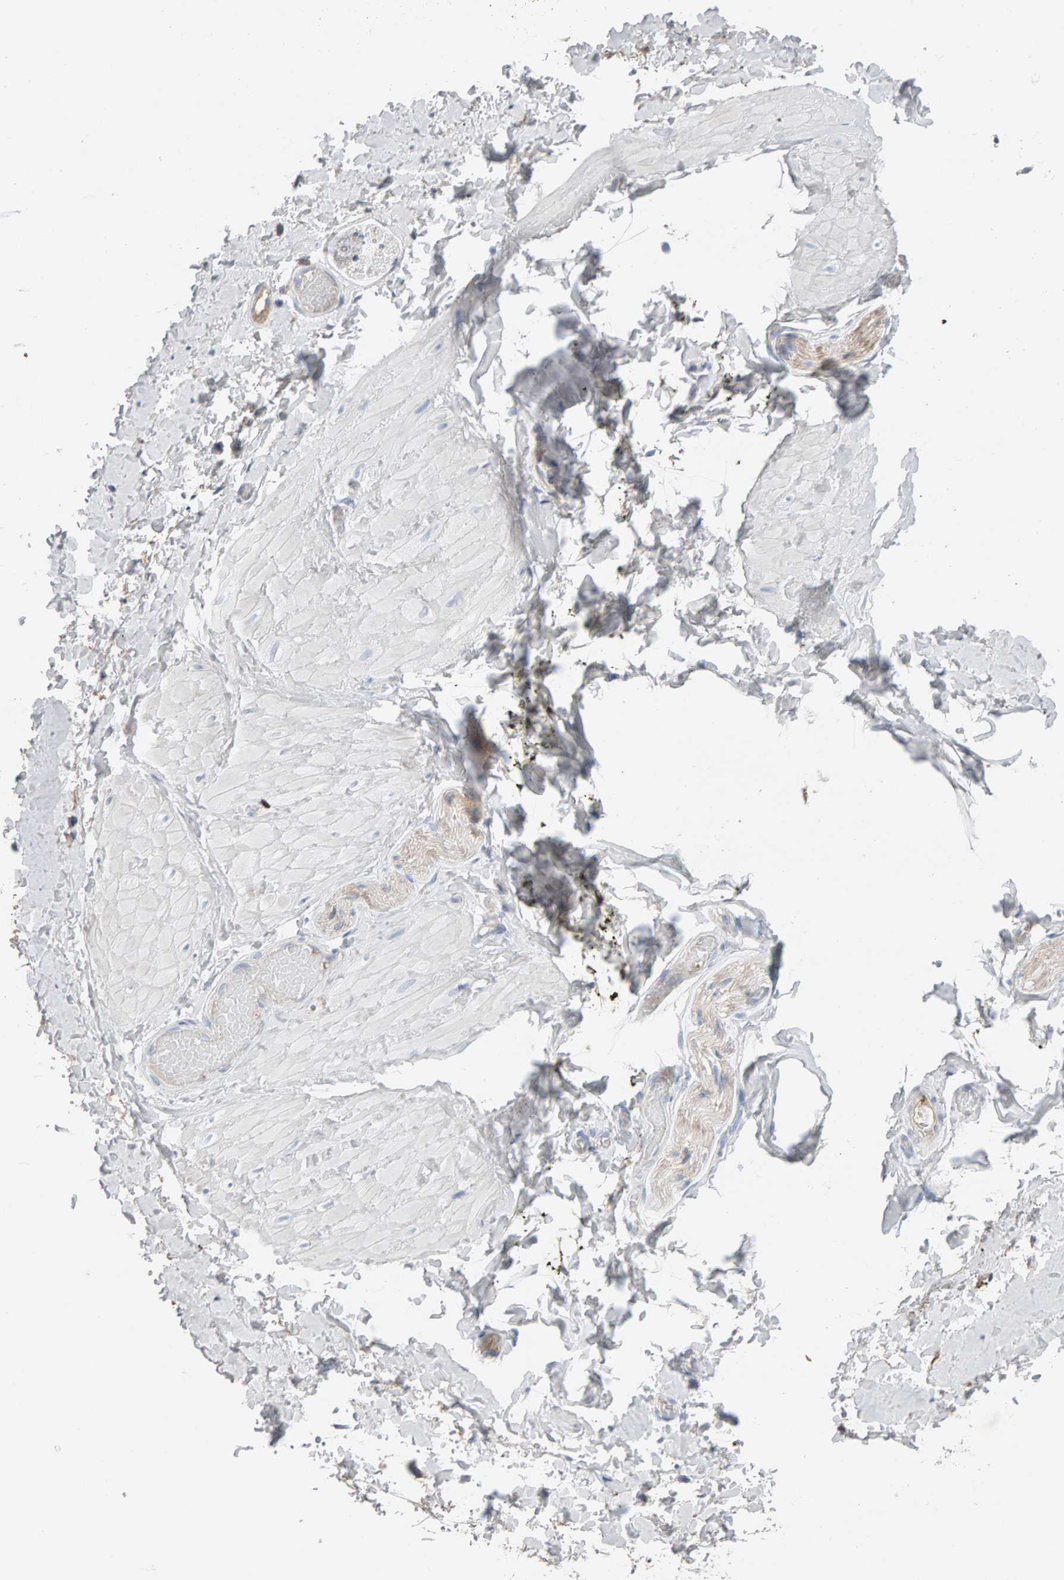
{"staining": {"intensity": "negative", "quantity": "none", "location": "none"}, "tissue": "adipose tissue", "cell_type": "Adipocytes", "image_type": "normal", "snomed": [{"axis": "morphology", "description": "Normal tissue, NOS"}, {"axis": "topography", "description": "Adipose tissue"}, {"axis": "topography", "description": "Vascular tissue"}, {"axis": "topography", "description": "Peripheral nerve tissue"}], "caption": "Immunohistochemical staining of benign human adipose tissue reveals no significant staining in adipocytes.", "gene": "FYN", "patient": {"sex": "male", "age": 25}}